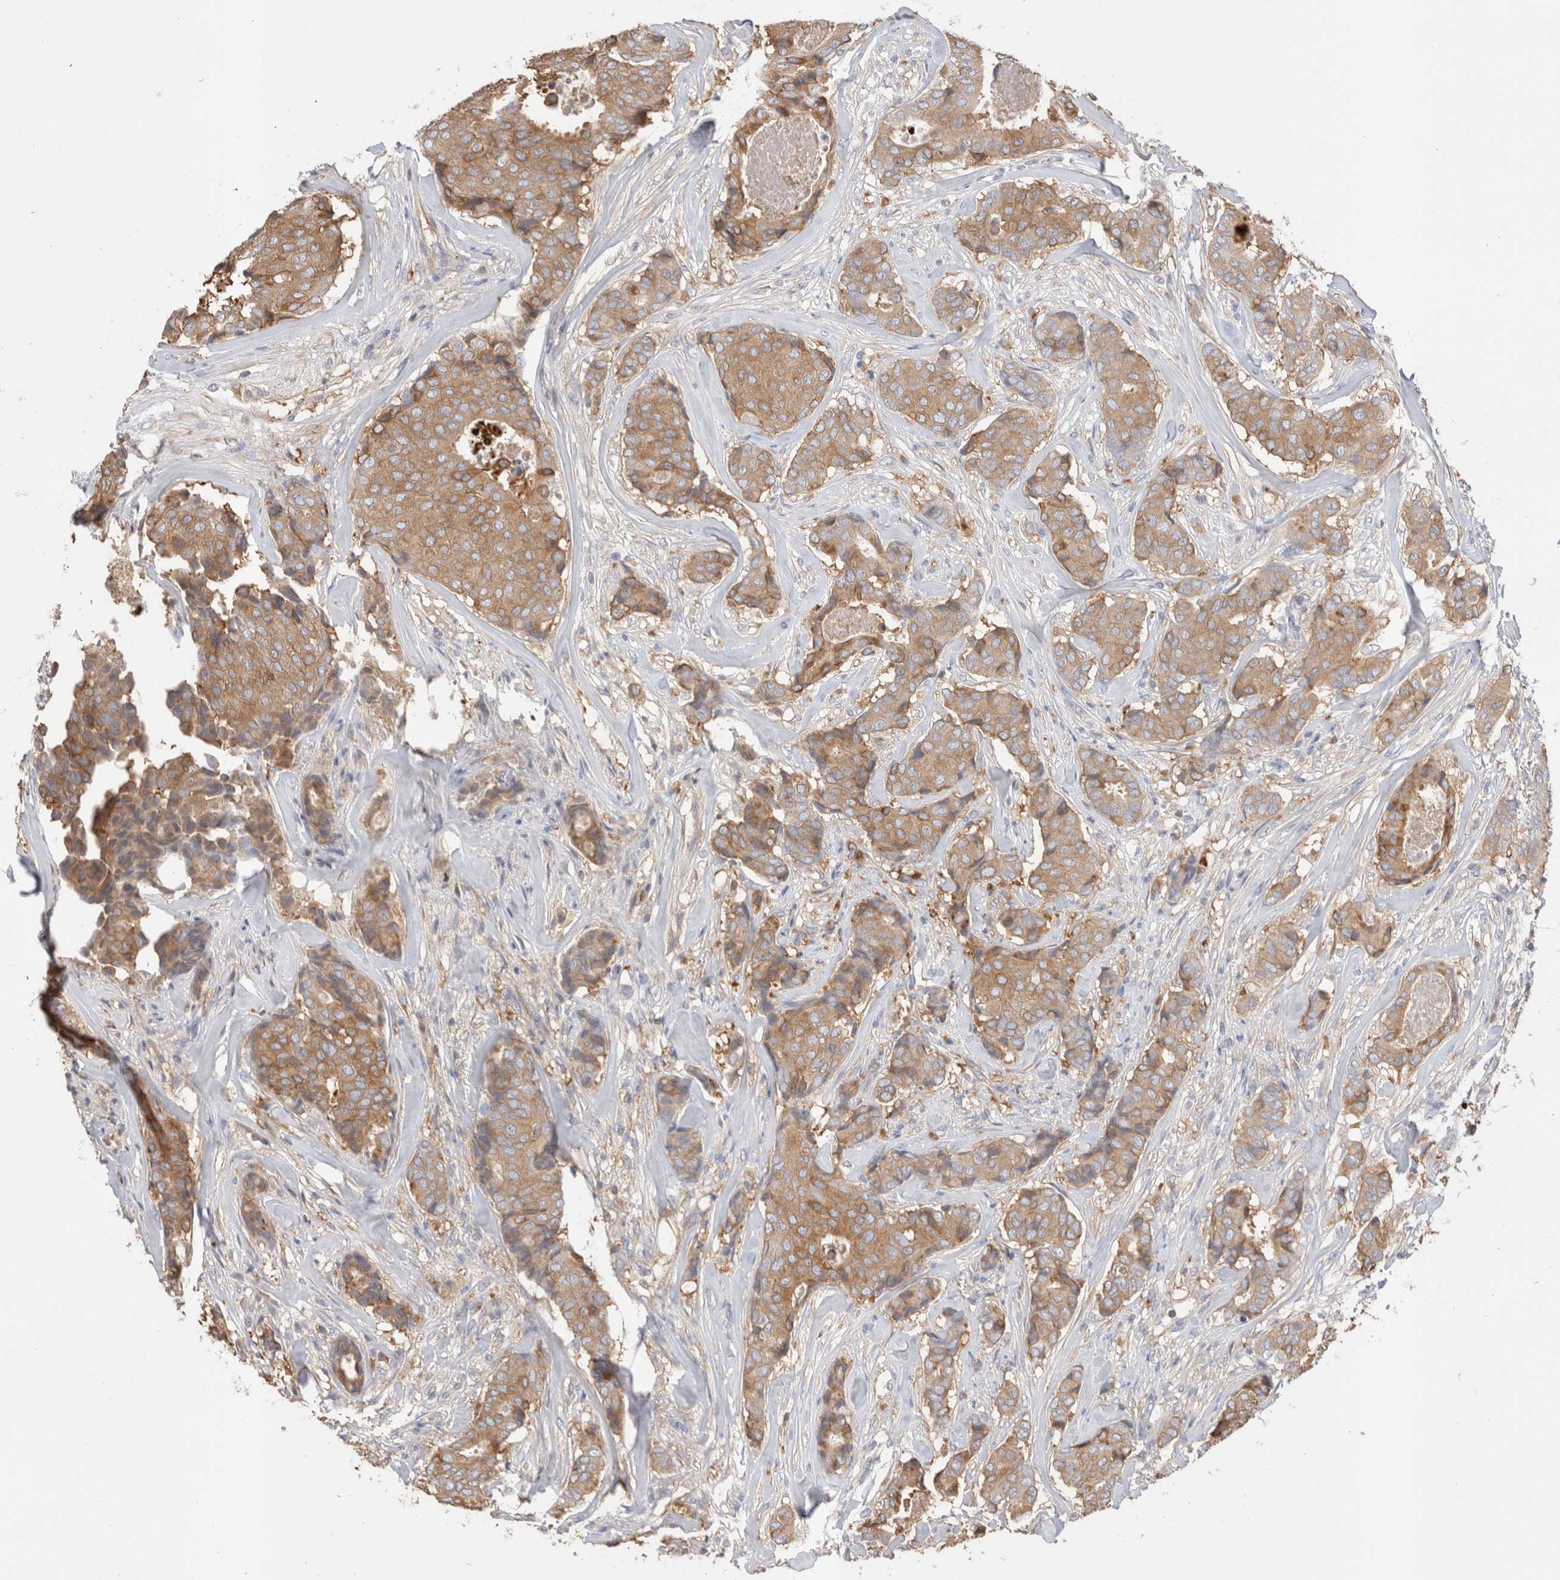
{"staining": {"intensity": "moderate", "quantity": ">75%", "location": "cytoplasmic/membranous"}, "tissue": "breast cancer", "cell_type": "Tumor cells", "image_type": "cancer", "snomed": [{"axis": "morphology", "description": "Duct carcinoma"}, {"axis": "topography", "description": "Breast"}], "caption": "Moderate cytoplasmic/membranous protein positivity is identified in approximately >75% of tumor cells in breast cancer (infiltrating ductal carcinoma).", "gene": "CAPN2", "patient": {"sex": "female", "age": 75}}